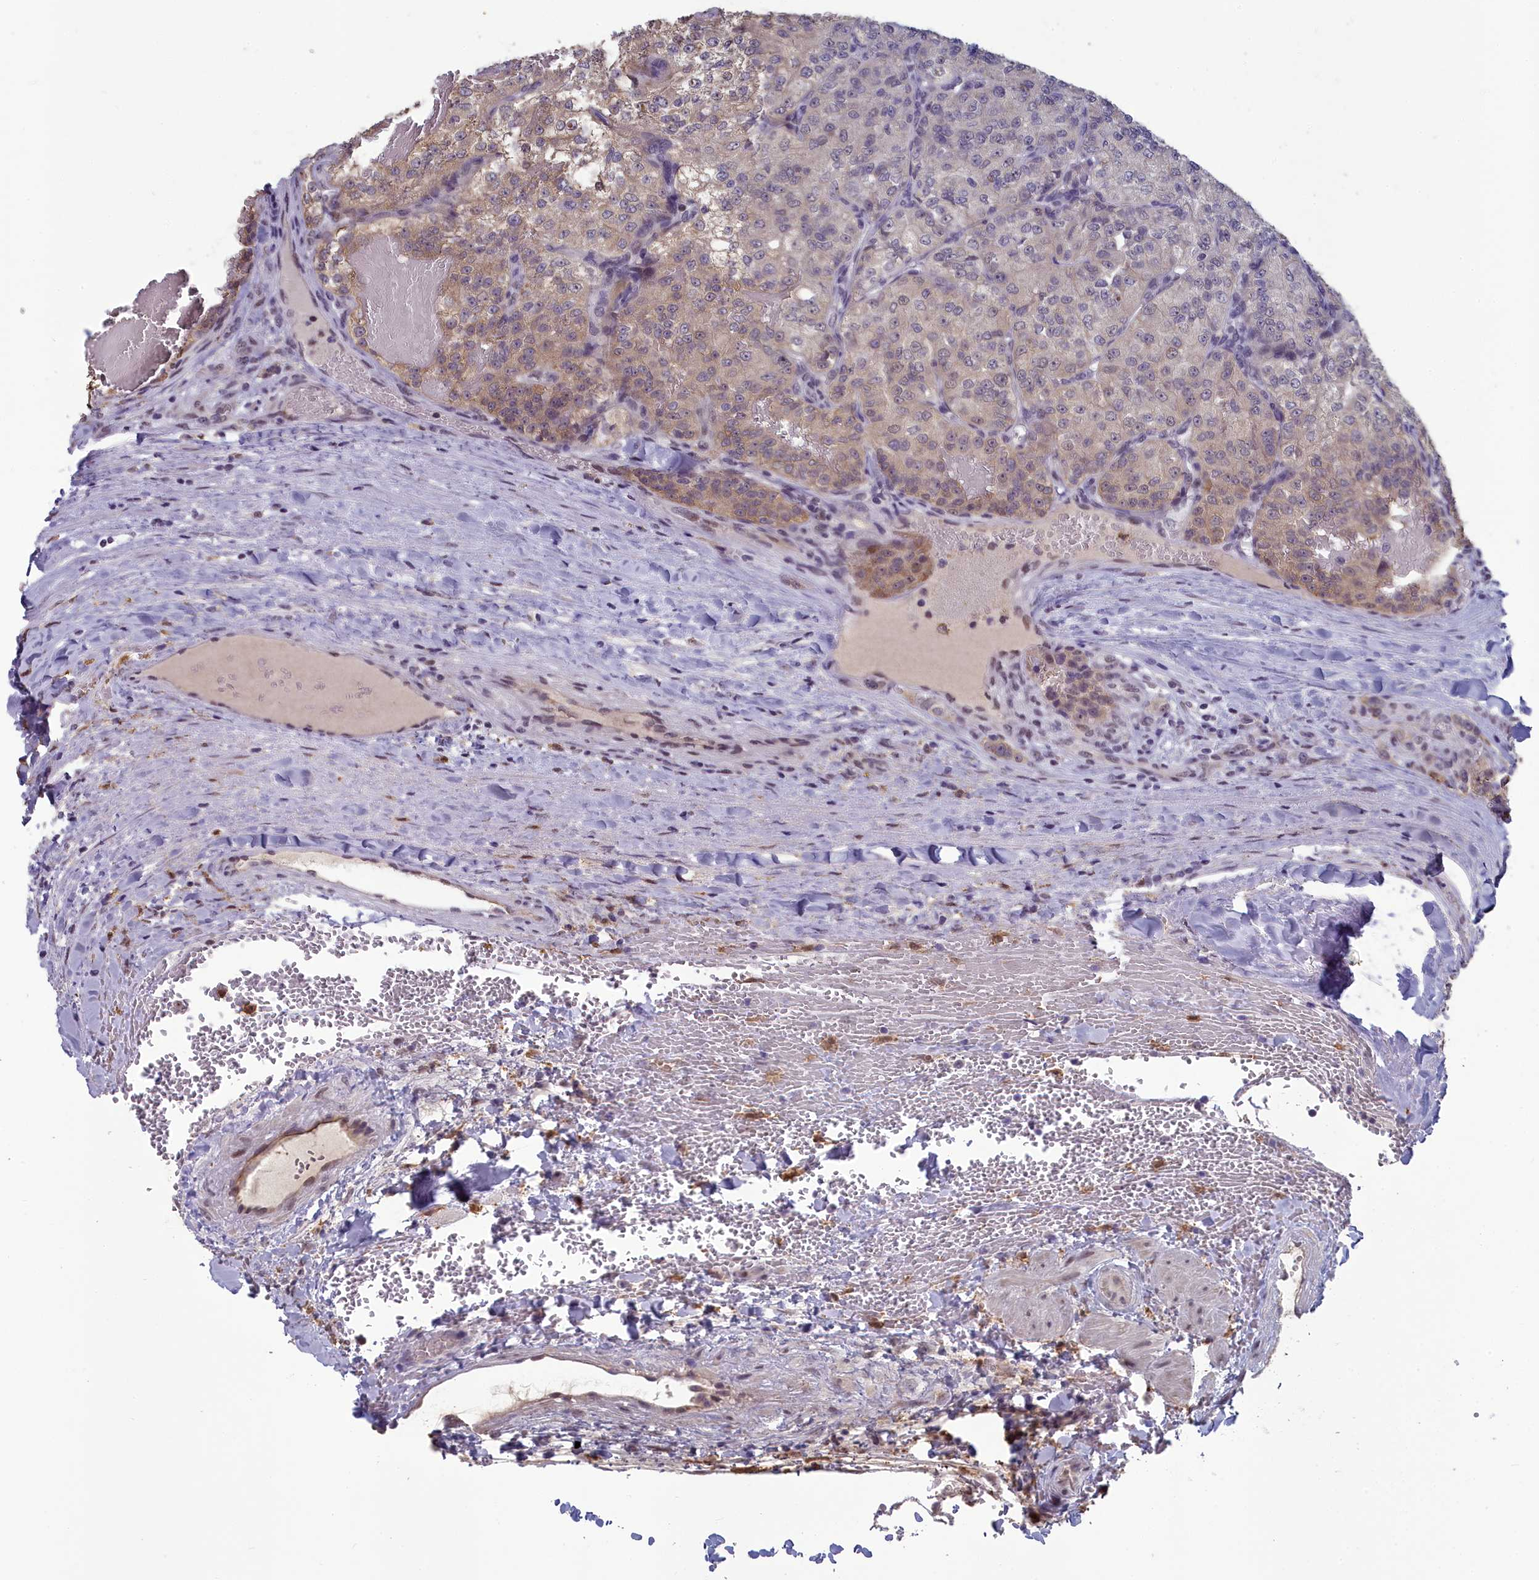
{"staining": {"intensity": "moderate", "quantity": "<25%", "location": "cytoplasmic/membranous"}, "tissue": "renal cancer", "cell_type": "Tumor cells", "image_type": "cancer", "snomed": [{"axis": "morphology", "description": "Adenocarcinoma, NOS"}, {"axis": "topography", "description": "Kidney"}], "caption": "IHC of renal adenocarcinoma exhibits low levels of moderate cytoplasmic/membranous positivity in about <25% of tumor cells. The staining was performed using DAB (3,3'-diaminobenzidine), with brown indicating positive protein expression. Nuclei are stained blue with hematoxylin.", "gene": "MT-CO3", "patient": {"sex": "female", "age": 63}}